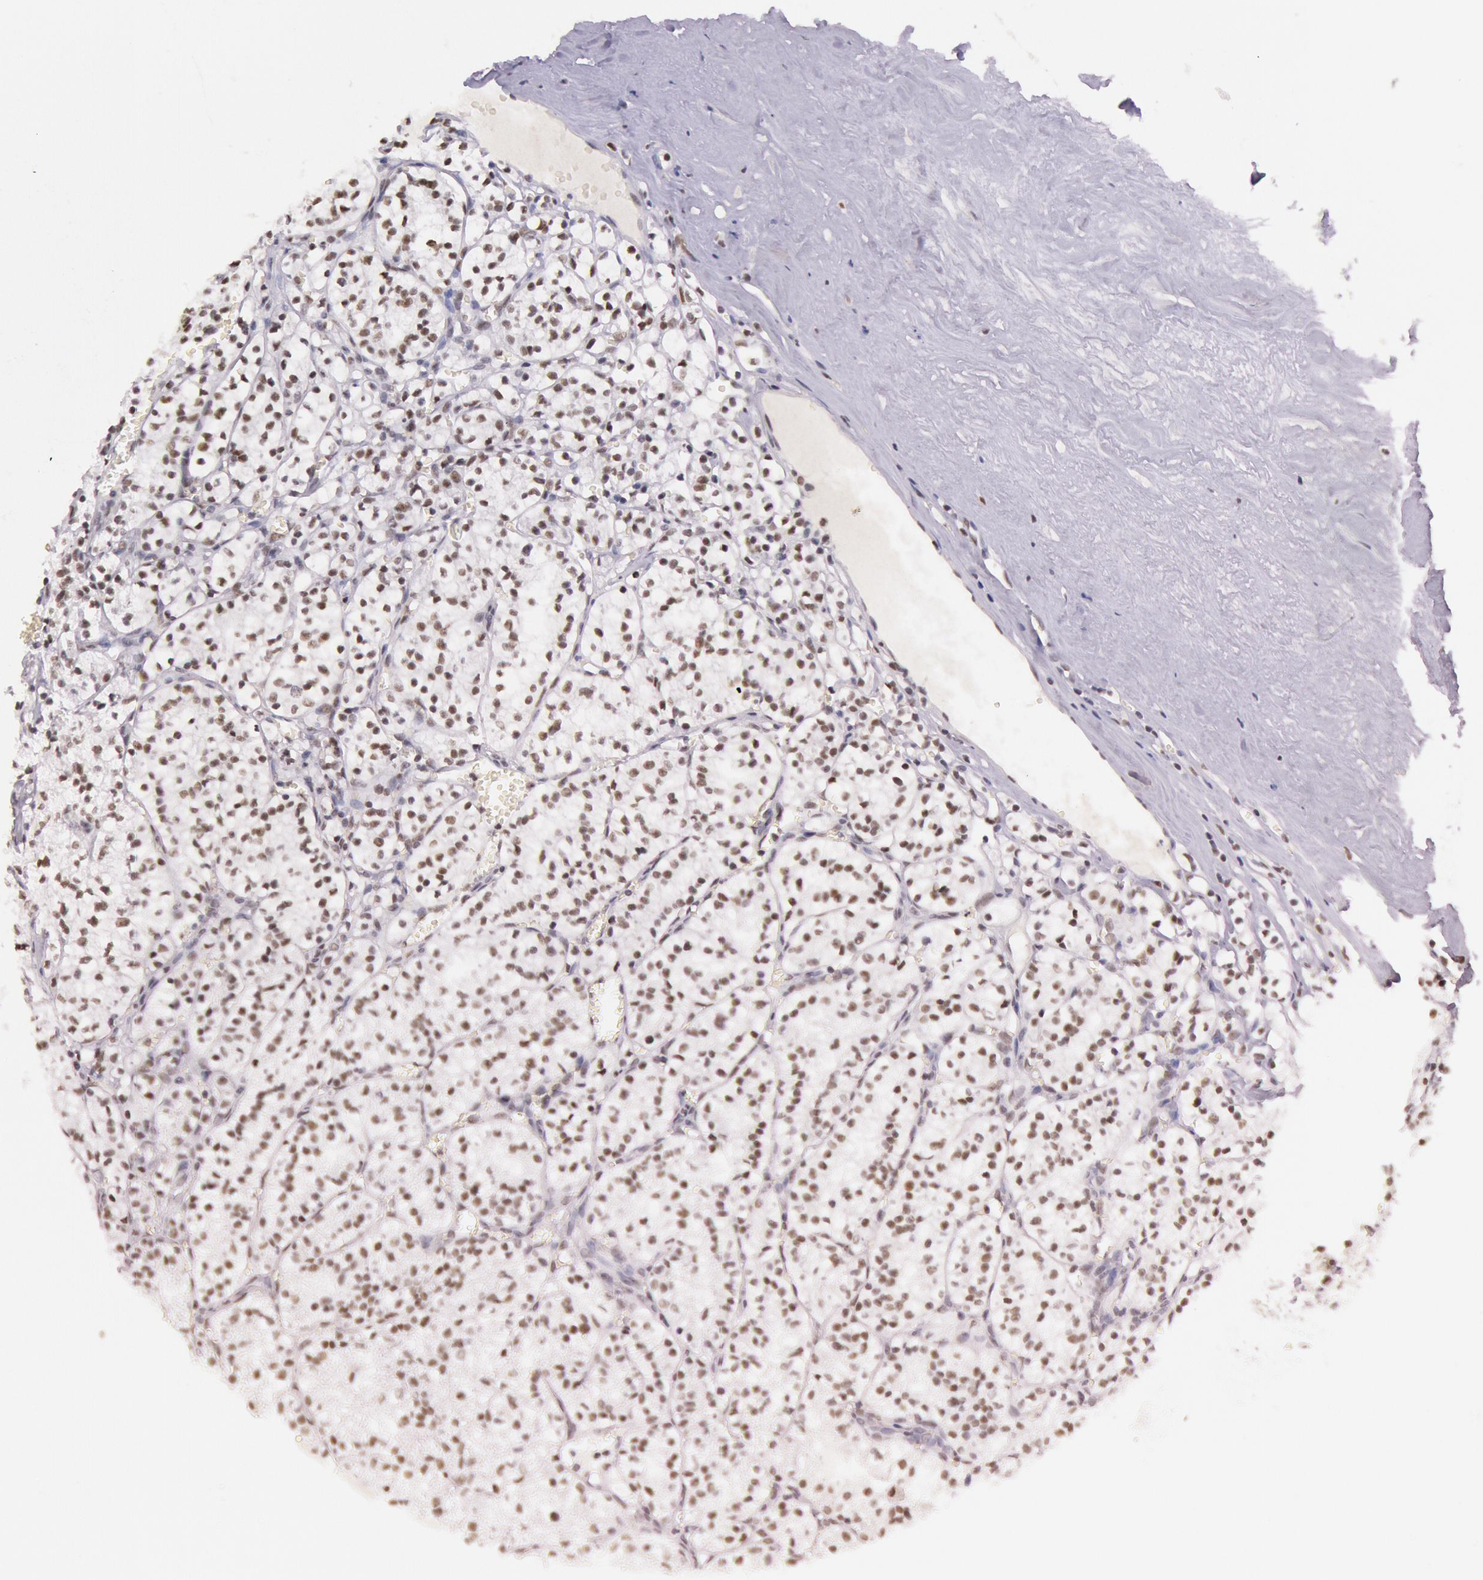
{"staining": {"intensity": "weak", "quantity": "25%-75%", "location": "nuclear"}, "tissue": "renal cancer", "cell_type": "Tumor cells", "image_type": "cancer", "snomed": [{"axis": "morphology", "description": "Adenocarcinoma, NOS"}, {"axis": "topography", "description": "Kidney"}], "caption": "Renal adenocarcinoma was stained to show a protein in brown. There is low levels of weak nuclear positivity in approximately 25%-75% of tumor cells. The protein is shown in brown color, while the nuclei are stained blue.", "gene": "TASL", "patient": {"sex": "male", "age": 61}}